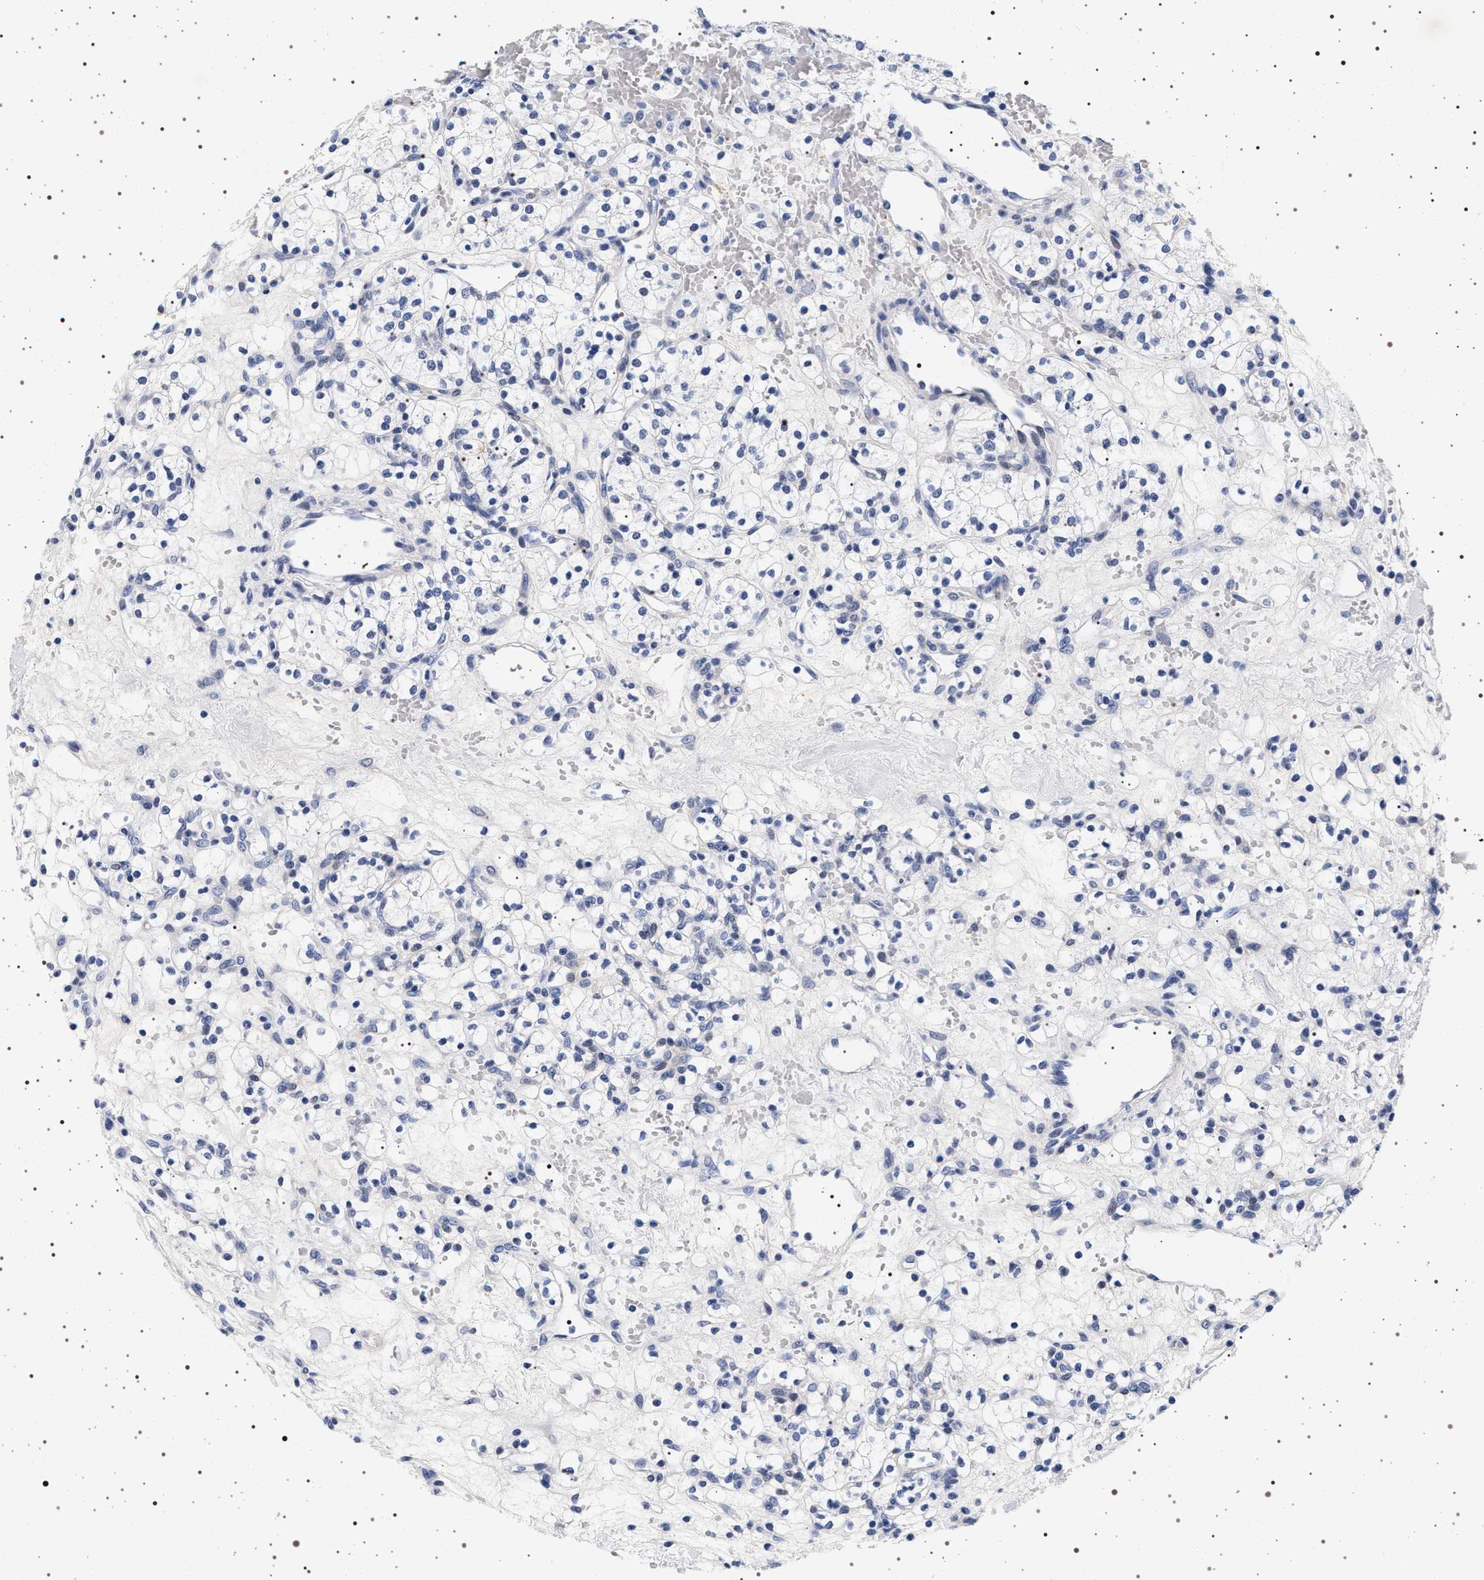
{"staining": {"intensity": "negative", "quantity": "none", "location": "none"}, "tissue": "renal cancer", "cell_type": "Tumor cells", "image_type": "cancer", "snomed": [{"axis": "morphology", "description": "Adenocarcinoma, NOS"}, {"axis": "topography", "description": "Kidney"}], "caption": "There is no significant staining in tumor cells of renal cancer. (DAB (3,3'-diaminobenzidine) immunohistochemistry (IHC) with hematoxylin counter stain).", "gene": "MAPK10", "patient": {"sex": "female", "age": 60}}